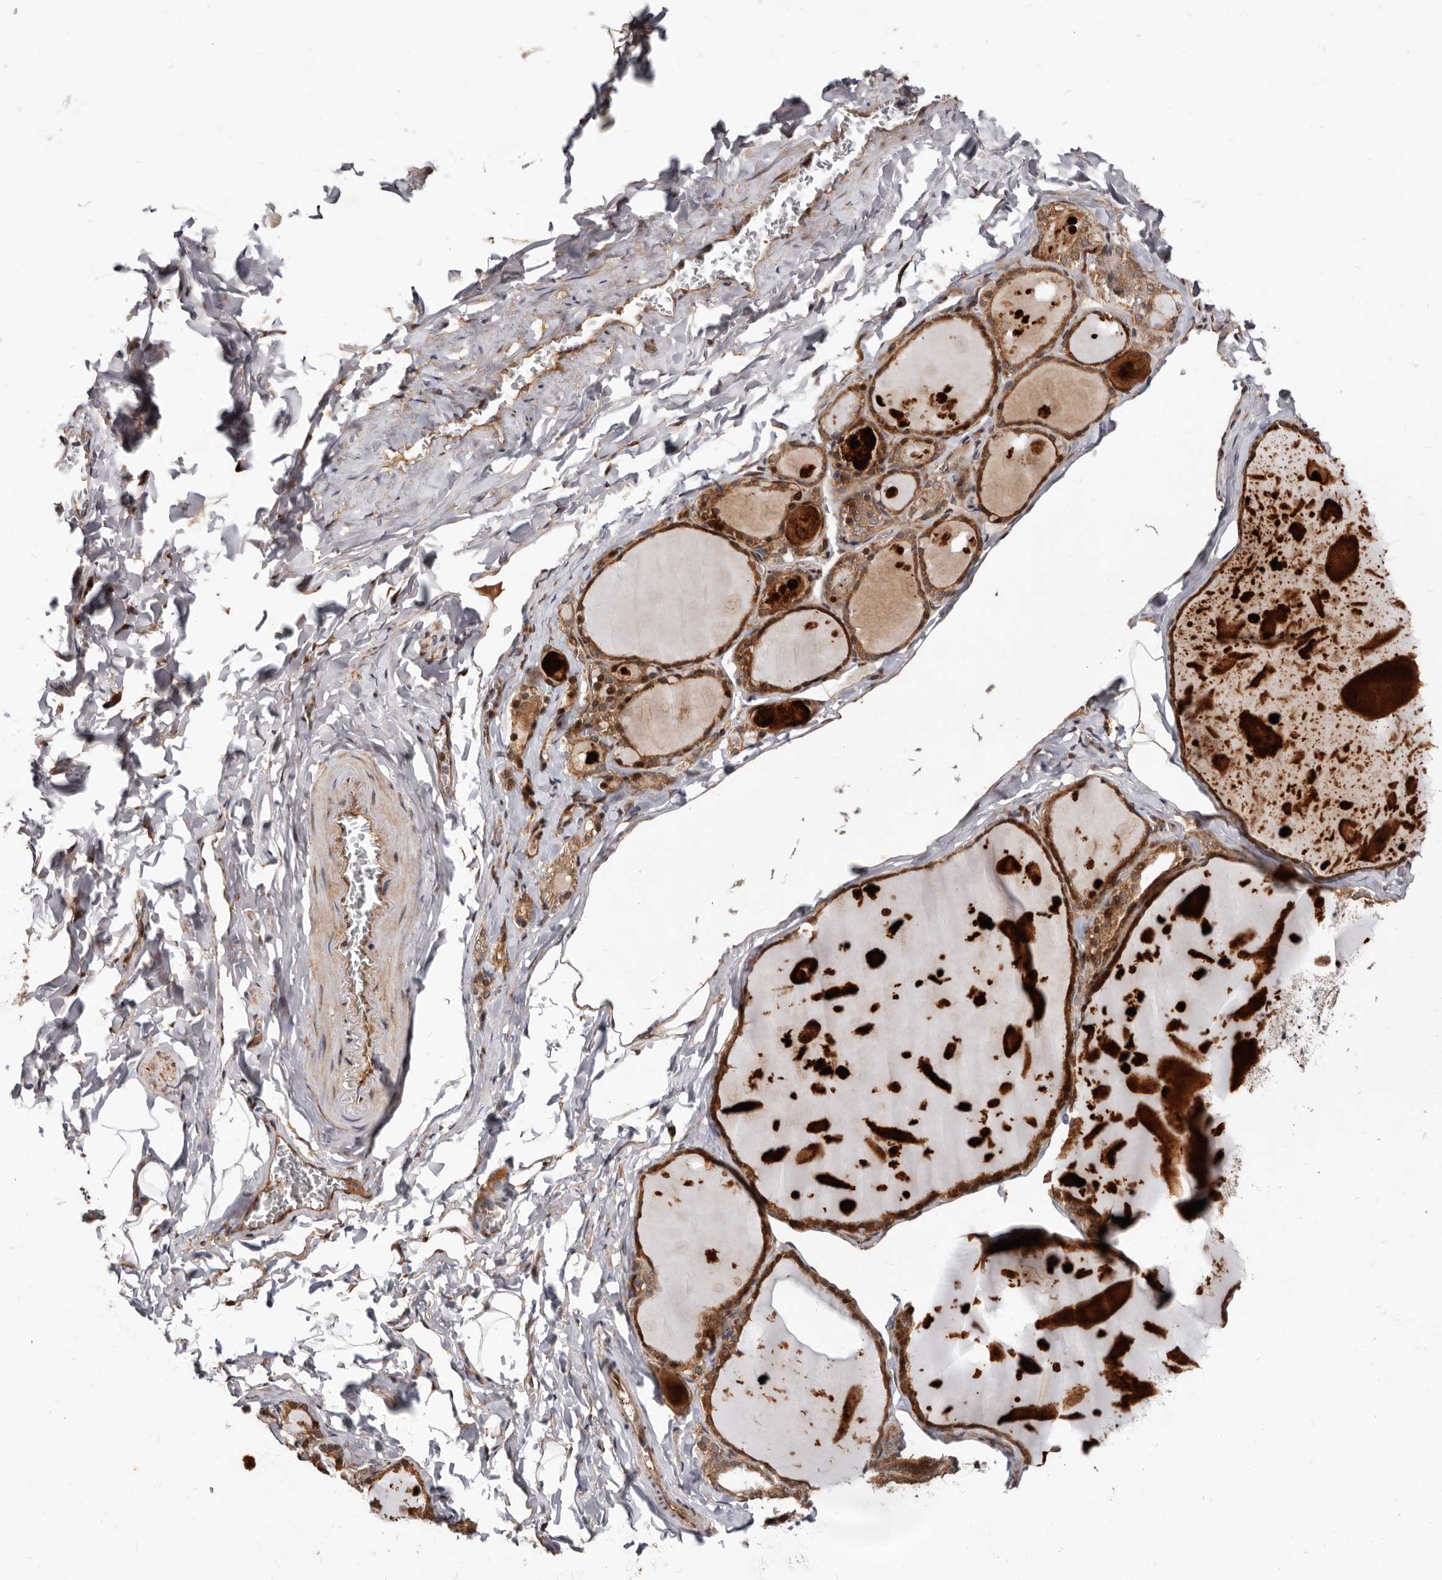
{"staining": {"intensity": "strong", "quantity": ">75%", "location": "cytoplasmic/membranous"}, "tissue": "thyroid gland", "cell_type": "Glandular cells", "image_type": "normal", "snomed": [{"axis": "morphology", "description": "Normal tissue, NOS"}, {"axis": "topography", "description": "Thyroid gland"}], "caption": "Glandular cells display high levels of strong cytoplasmic/membranous positivity in approximately >75% of cells in unremarkable thyroid gland.", "gene": "WEE2", "patient": {"sex": "male", "age": 56}}